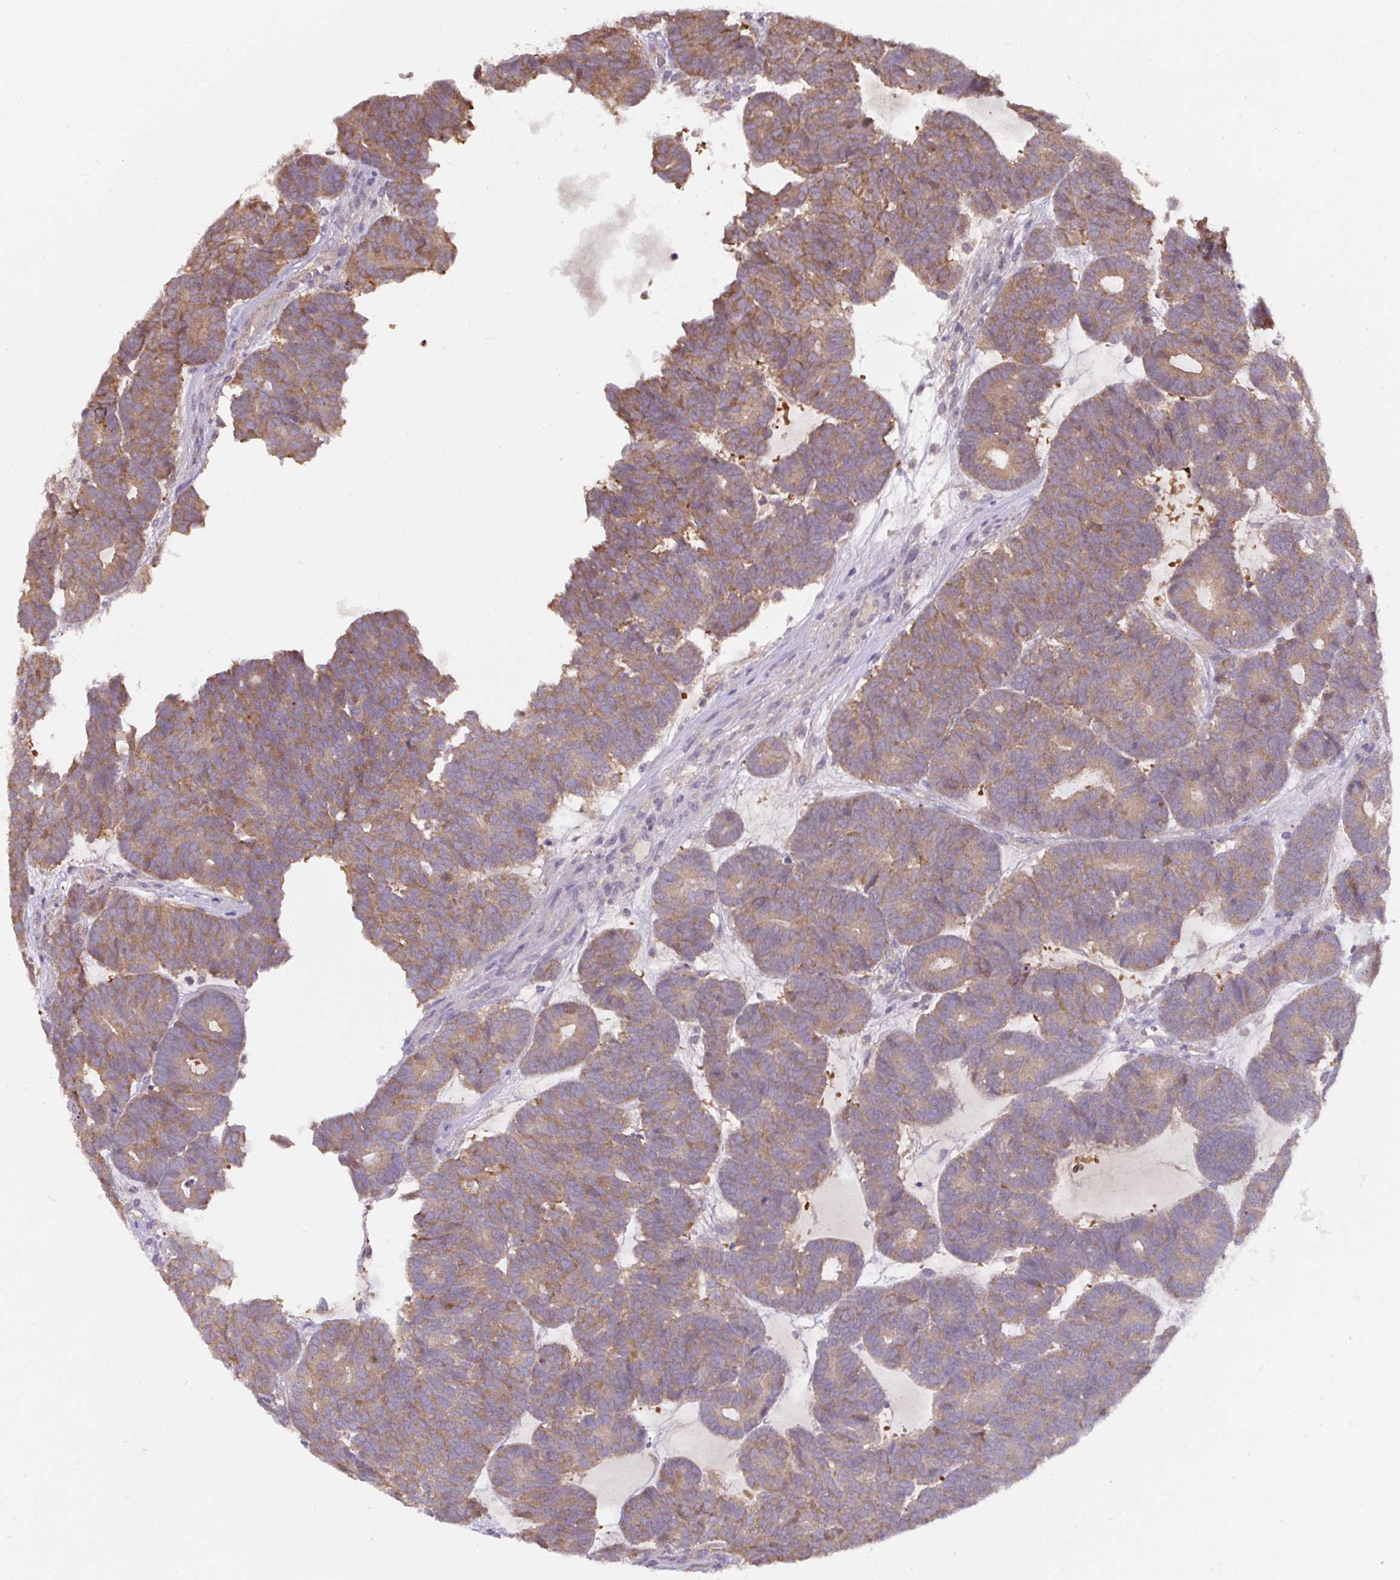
{"staining": {"intensity": "moderate", "quantity": ">75%", "location": "cytoplasmic/membranous"}, "tissue": "head and neck cancer", "cell_type": "Tumor cells", "image_type": "cancer", "snomed": [{"axis": "morphology", "description": "Adenocarcinoma, NOS"}, {"axis": "topography", "description": "Head-Neck"}], "caption": "Immunohistochemical staining of head and neck cancer shows medium levels of moderate cytoplasmic/membranous protein positivity in approximately >75% of tumor cells.", "gene": "ST13", "patient": {"sex": "female", "age": 81}}